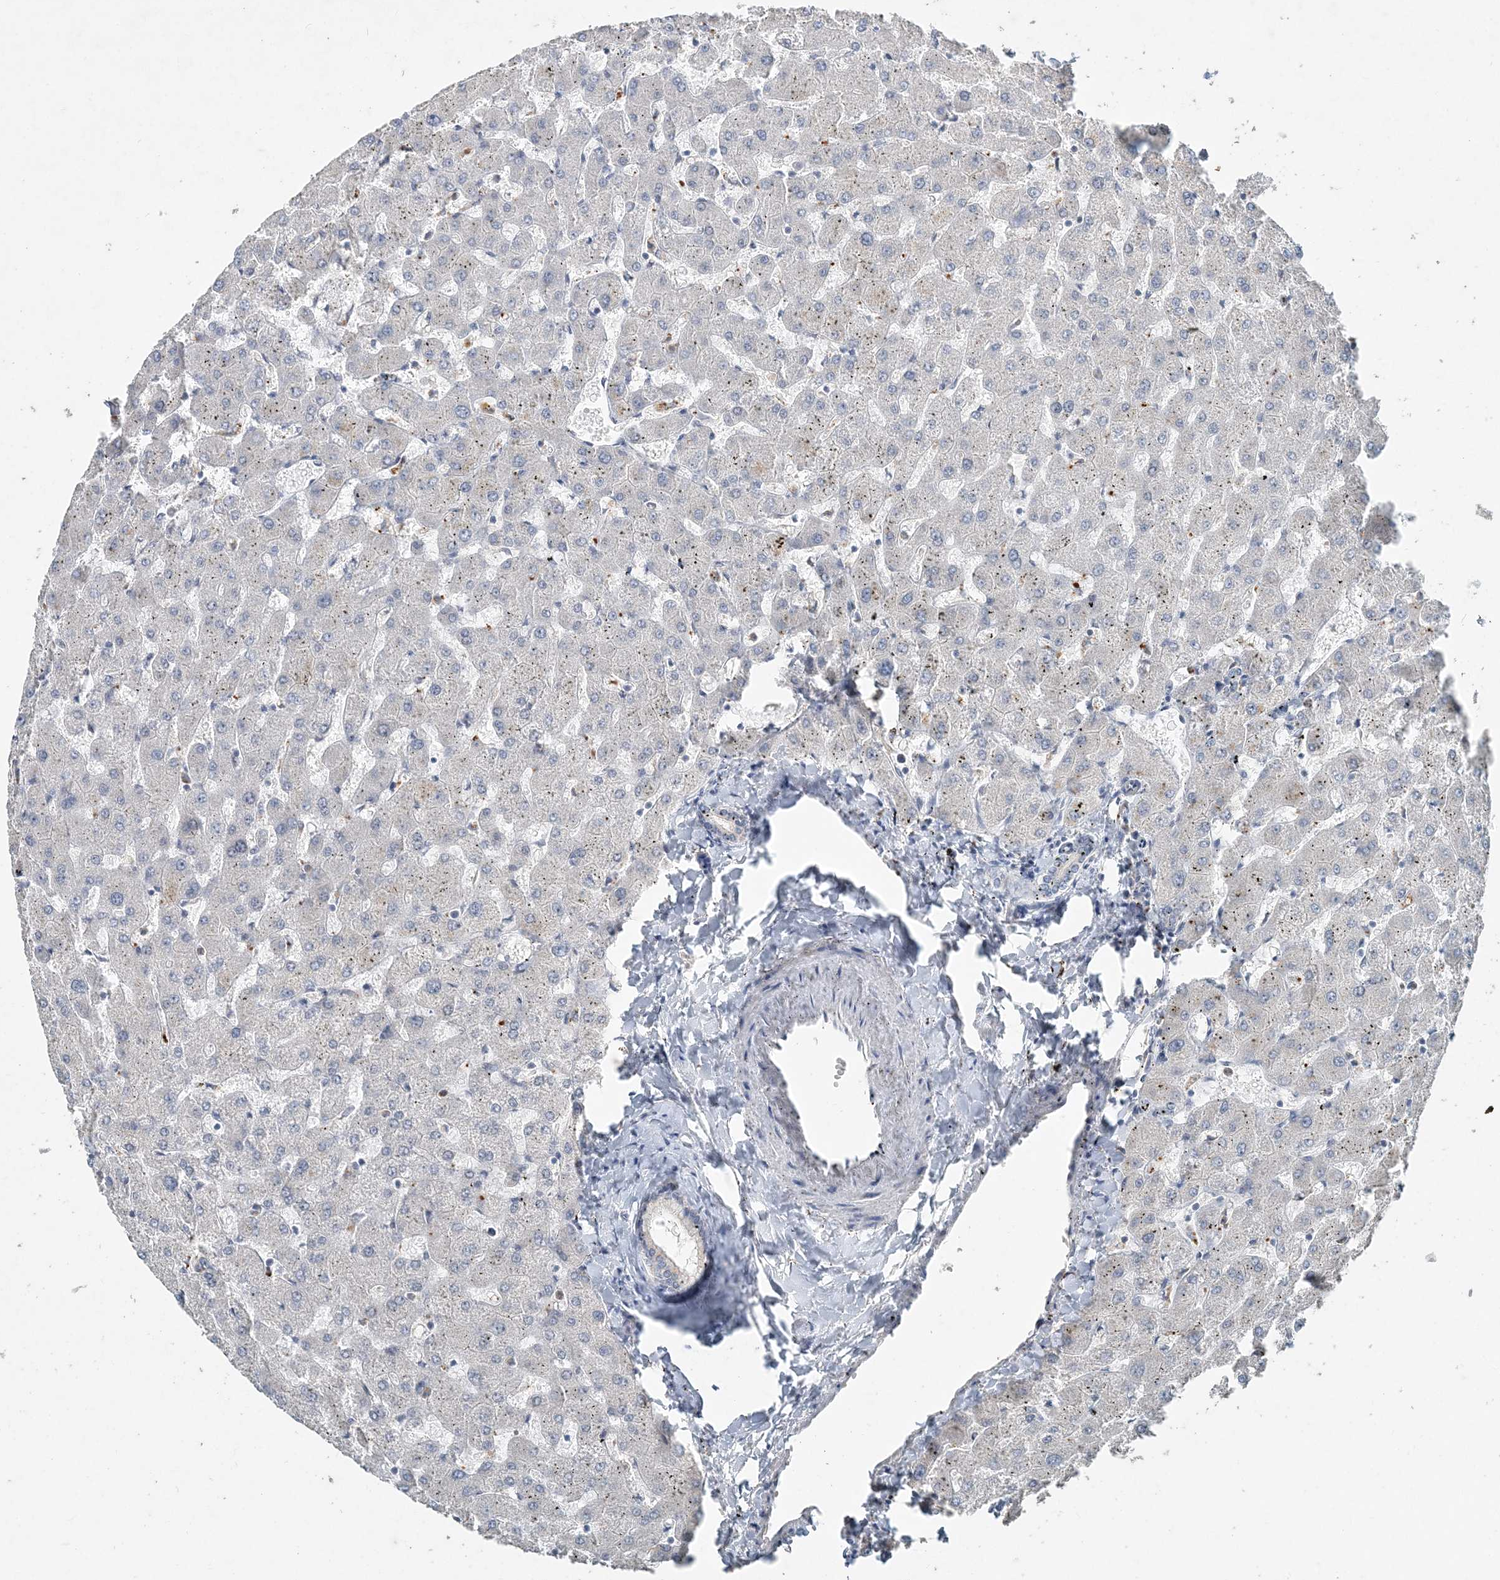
{"staining": {"intensity": "negative", "quantity": "none", "location": "none"}, "tissue": "liver", "cell_type": "Cholangiocytes", "image_type": "normal", "snomed": [{"axis": "morphology", "description": "Normal tissue, NOS"}, {"axis": "topography", "description": "Liver"}], "caption": "High power microscopy image of an immunohistochemistry (IHC) micrograph of unremarkable liver, revealing no significant positivity in cholangiocytes.", "gene": "DNAH5", "patient": {"sex": "female", "age": 63}}